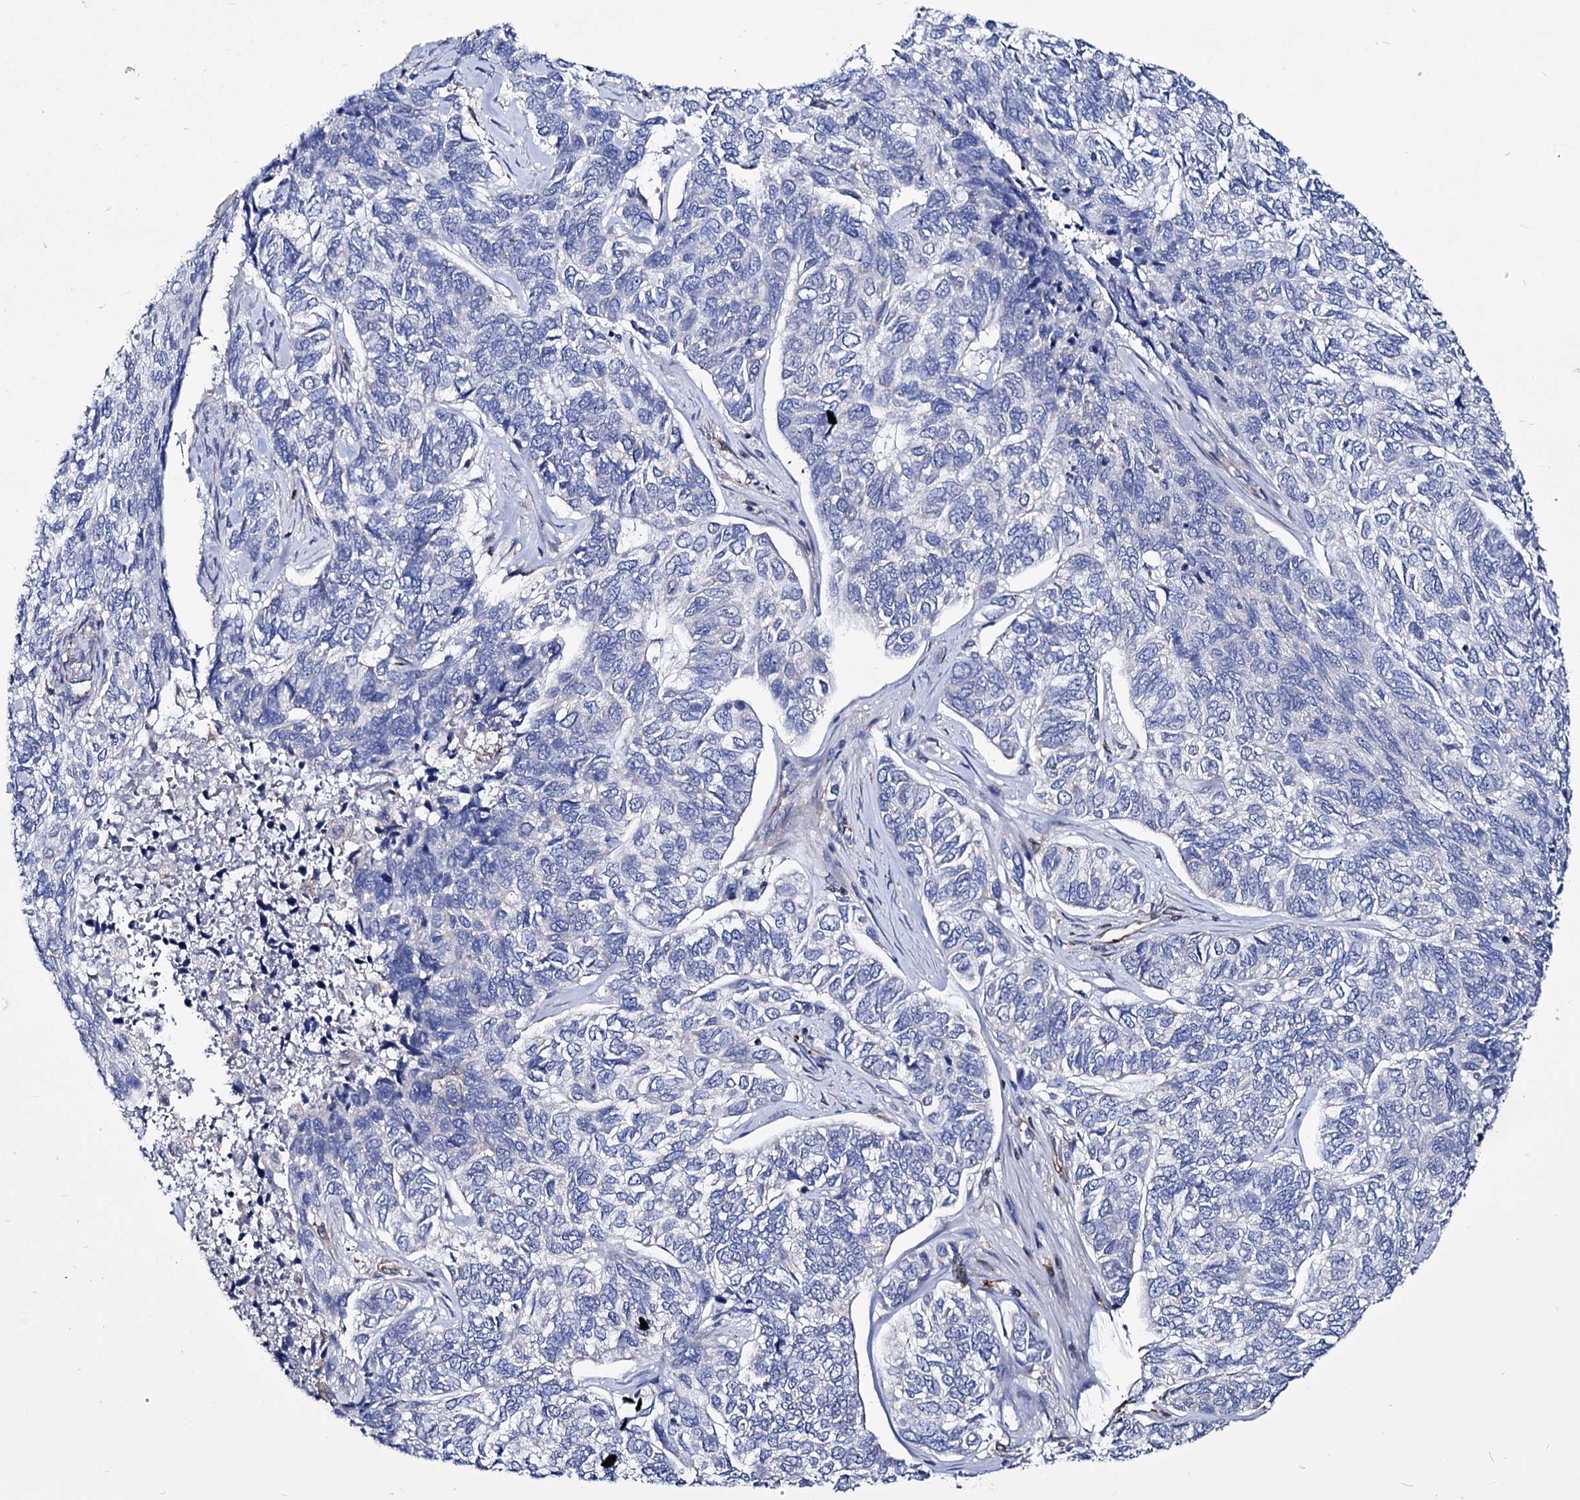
{"staining": {"intensity": "negative", "quantity": "none", "location": "none"}, "tissue": "skin cancer", "cell_type": "Tumor cells", "image_type": "cancer", "snomed": [{"axis": "morphology", "description": "Basal cell carcinoma"}, {"axis": "topography", "description": "Skin"}], "caption": "High magnification brightfield microscopy of basal cell carcinoma (skin) stained with DAB (brown) and counterstained with hematoxylin (blue): tumor cells show no significant staining.", "gene": "AXL", "patient": {"sex": "female", "age": 65}}